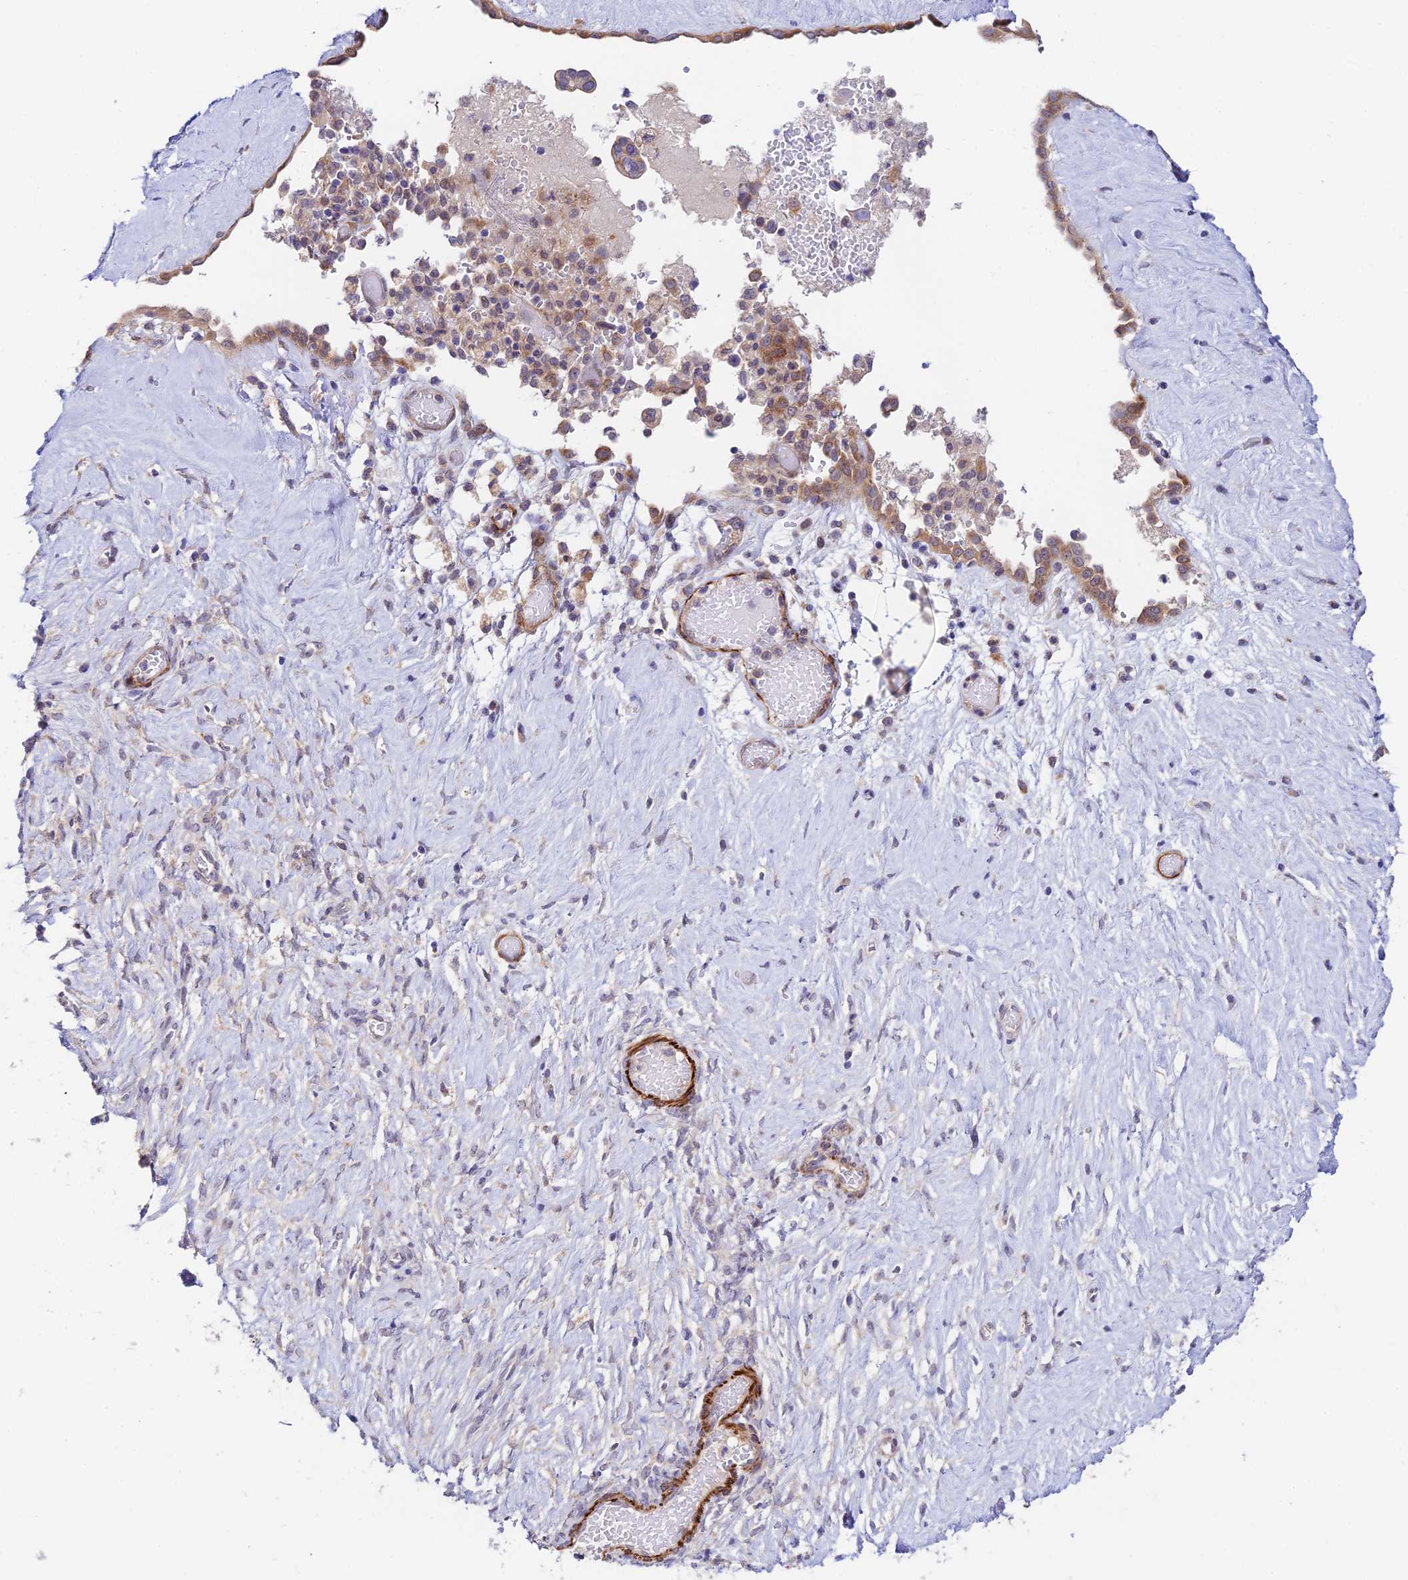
{"staining": {"intensity": "moderate", "quantity": ">75%", "location": "cytoplasmic/membranous"}, "tissue": "ovarian cancer", "cell_type": "Tumor cells", "image_type": "cancer", "snomed": [{"axis": "morphology", "description": "Cystadenocarcinoma, serous, NOS"}, {"axis": "topography", "description": "Ovary"}], "caption": "IHC photomicrograph of neoplastic tissue: human ovarian cancer (serous cystadenocarcinoma) stained using immunohistochemistry (IHC) displays medium levels of moderate protein expression localized specifically in the cytoplasmic/membranous of tumor cells, appearing as a cytoplasmic/membranous brown color.", "gene": "ANKRD50", "patient": {"sex": "female", "age": 56}}